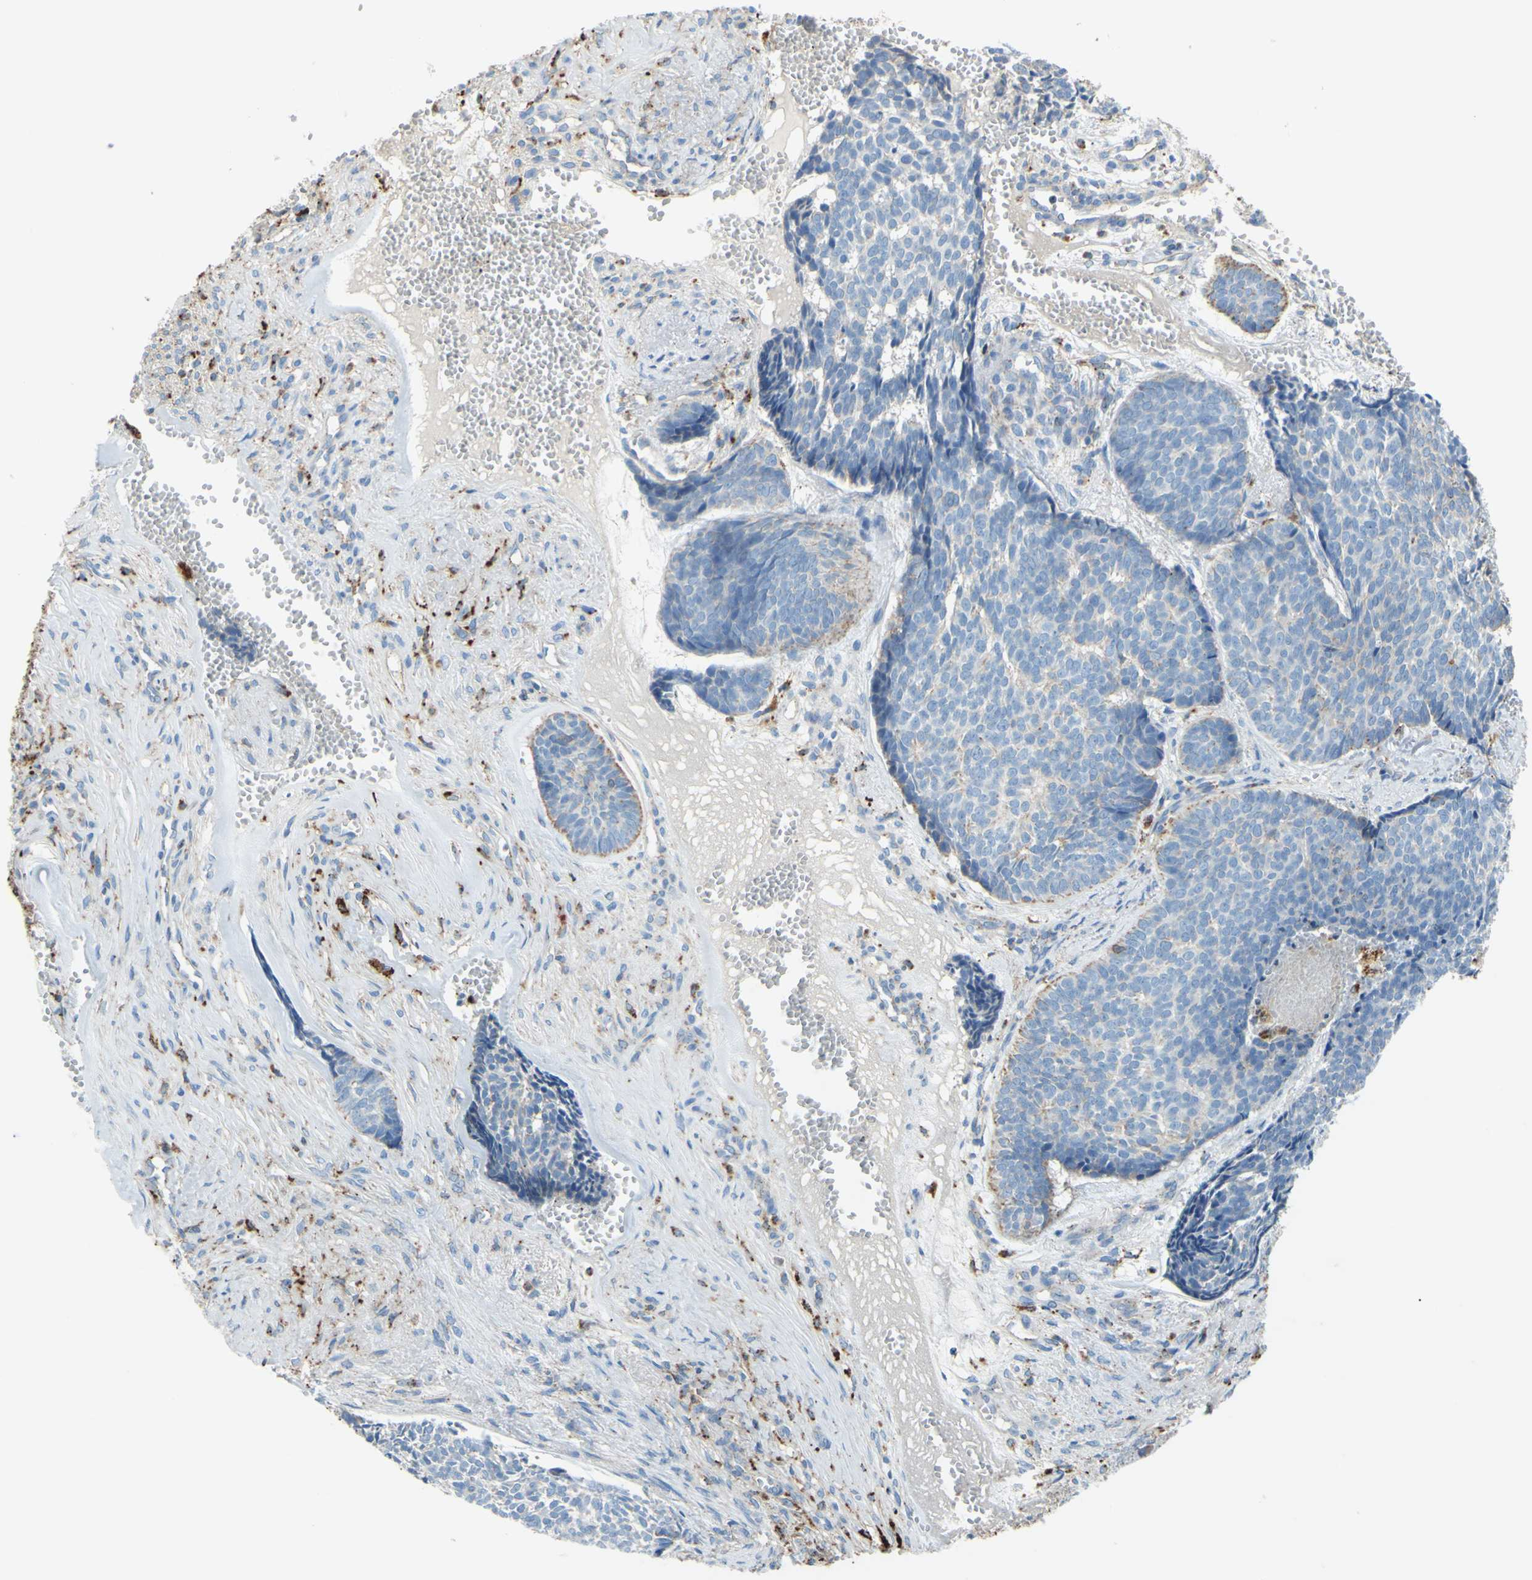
{"staining": {"intensity": "weak", "quantity": "25%-75%", "location": "cytoplasmic/membranous"}, "tissue": "skin cancer", "cell_type": "Tumor cells", "image_type": "cancer", "snomed": [{"axis": "morphology", "description": "Basal cell carcinoma"}, {"axis": "topography", "description": "Skin"}], "caption": "About 25%-75% of tumor cells in human skin cancer (basal cell carcinoma) demonstrate weak cytoplasmic/membranous protein positivity as visualized by brown immunohistochemical staining.", "gene": "CTSD", "patient": {"sex": "male", "age": 84}}